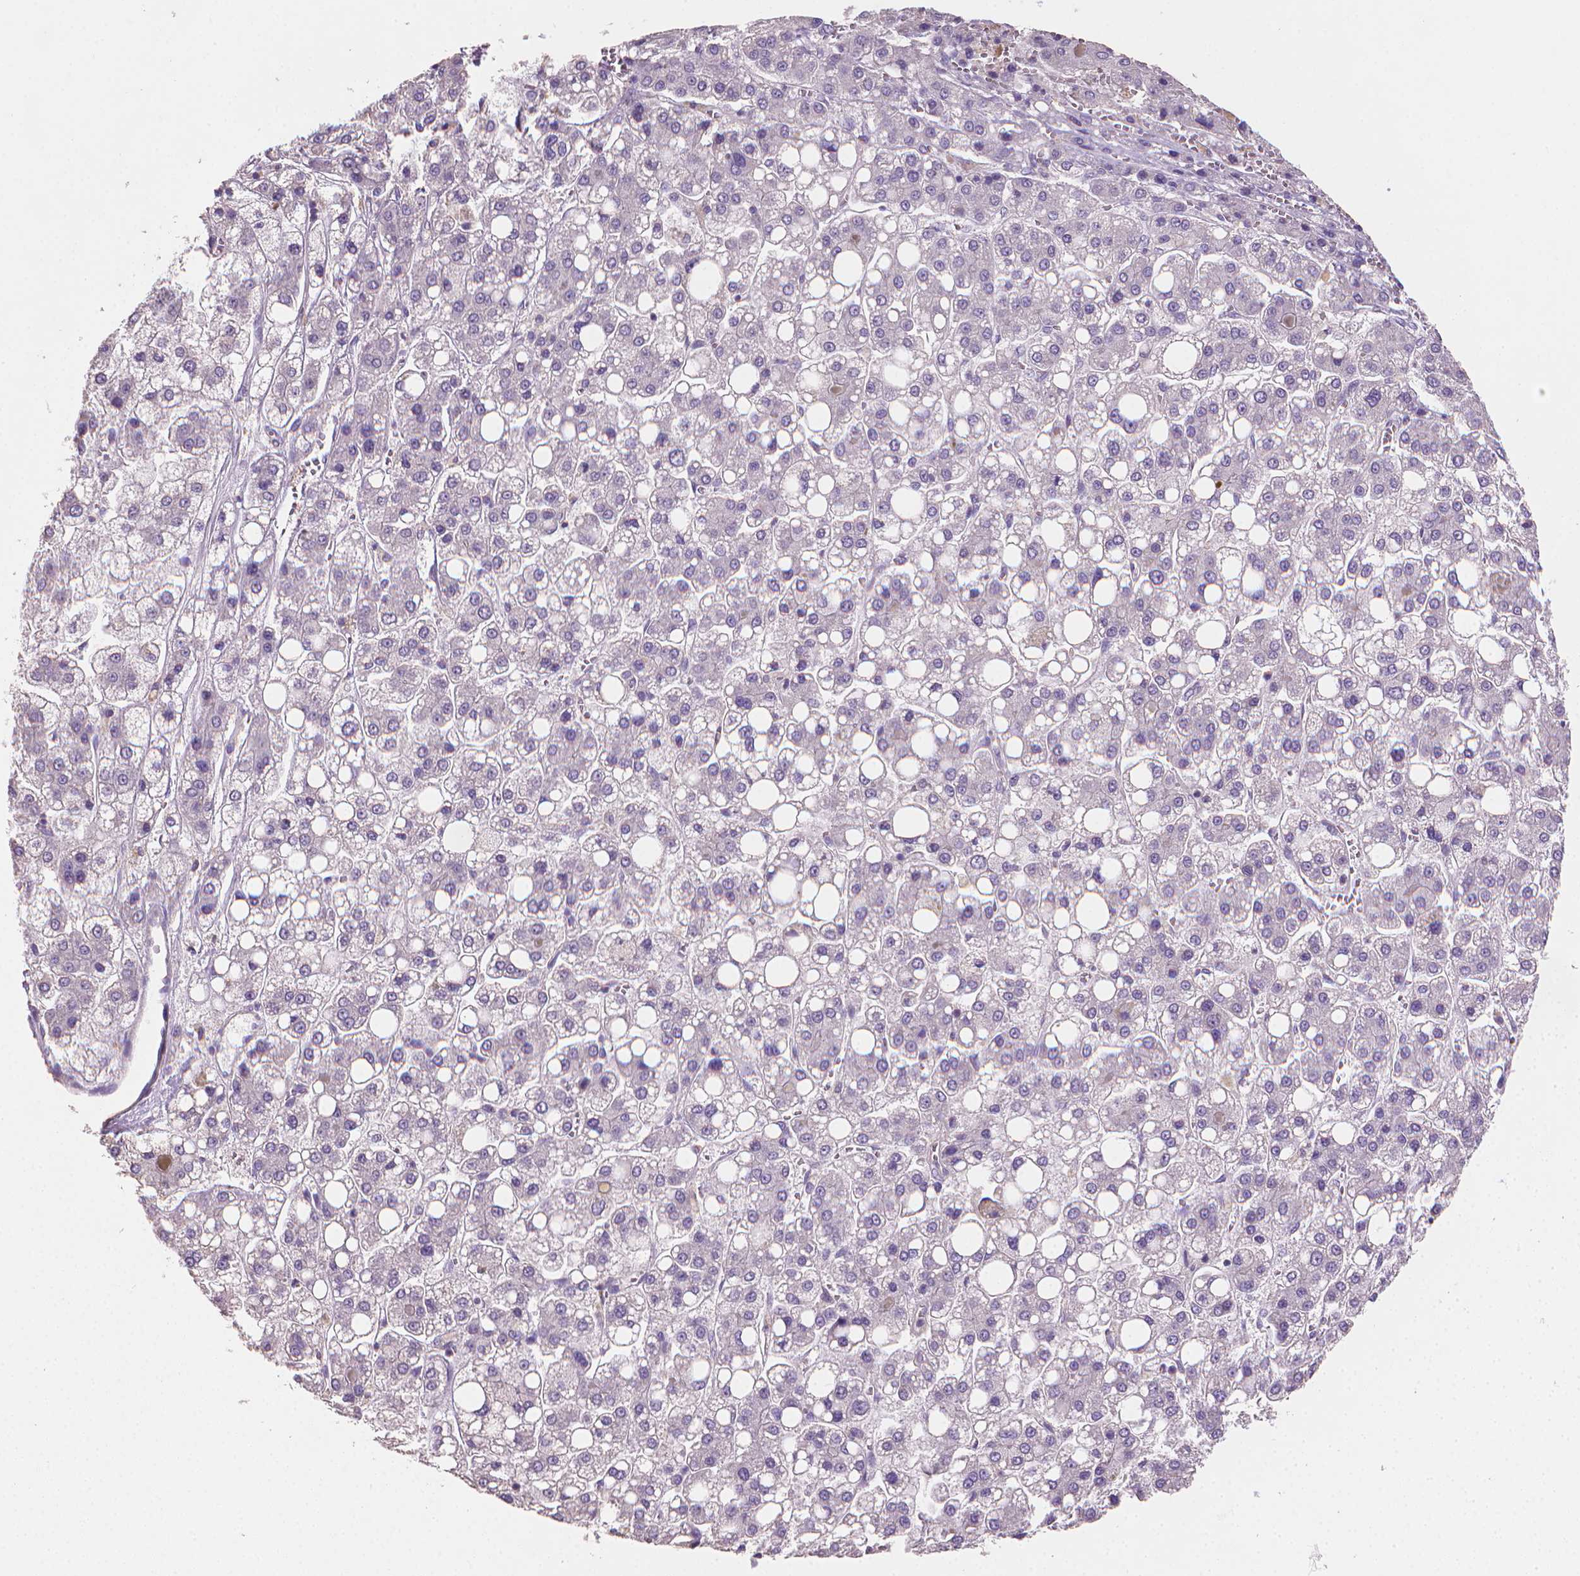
{"staining": {"intensity": "negative", "quantity": "none", "location": "none"}, "tissue": "liver cancer", "cell_type": "Tumor cells", "image_type": "cancer", "snomed": [{"axis": "morphology", "description": "Carcinoma, Hepatocellular, NOS"}, {"axis": "topography", "description": "Liver"}], "caption": "Immunohistochemistry (IHC) micrograph of neoplastic tissue: liver cancer (hepatocellular carcinoma) stained with DAB (3,3'-diaminobenzidine) demonstrates no significant protein staining in tumor cells.", "gene": "CATIP", "patient": {"sex": "male", "age": 73}}